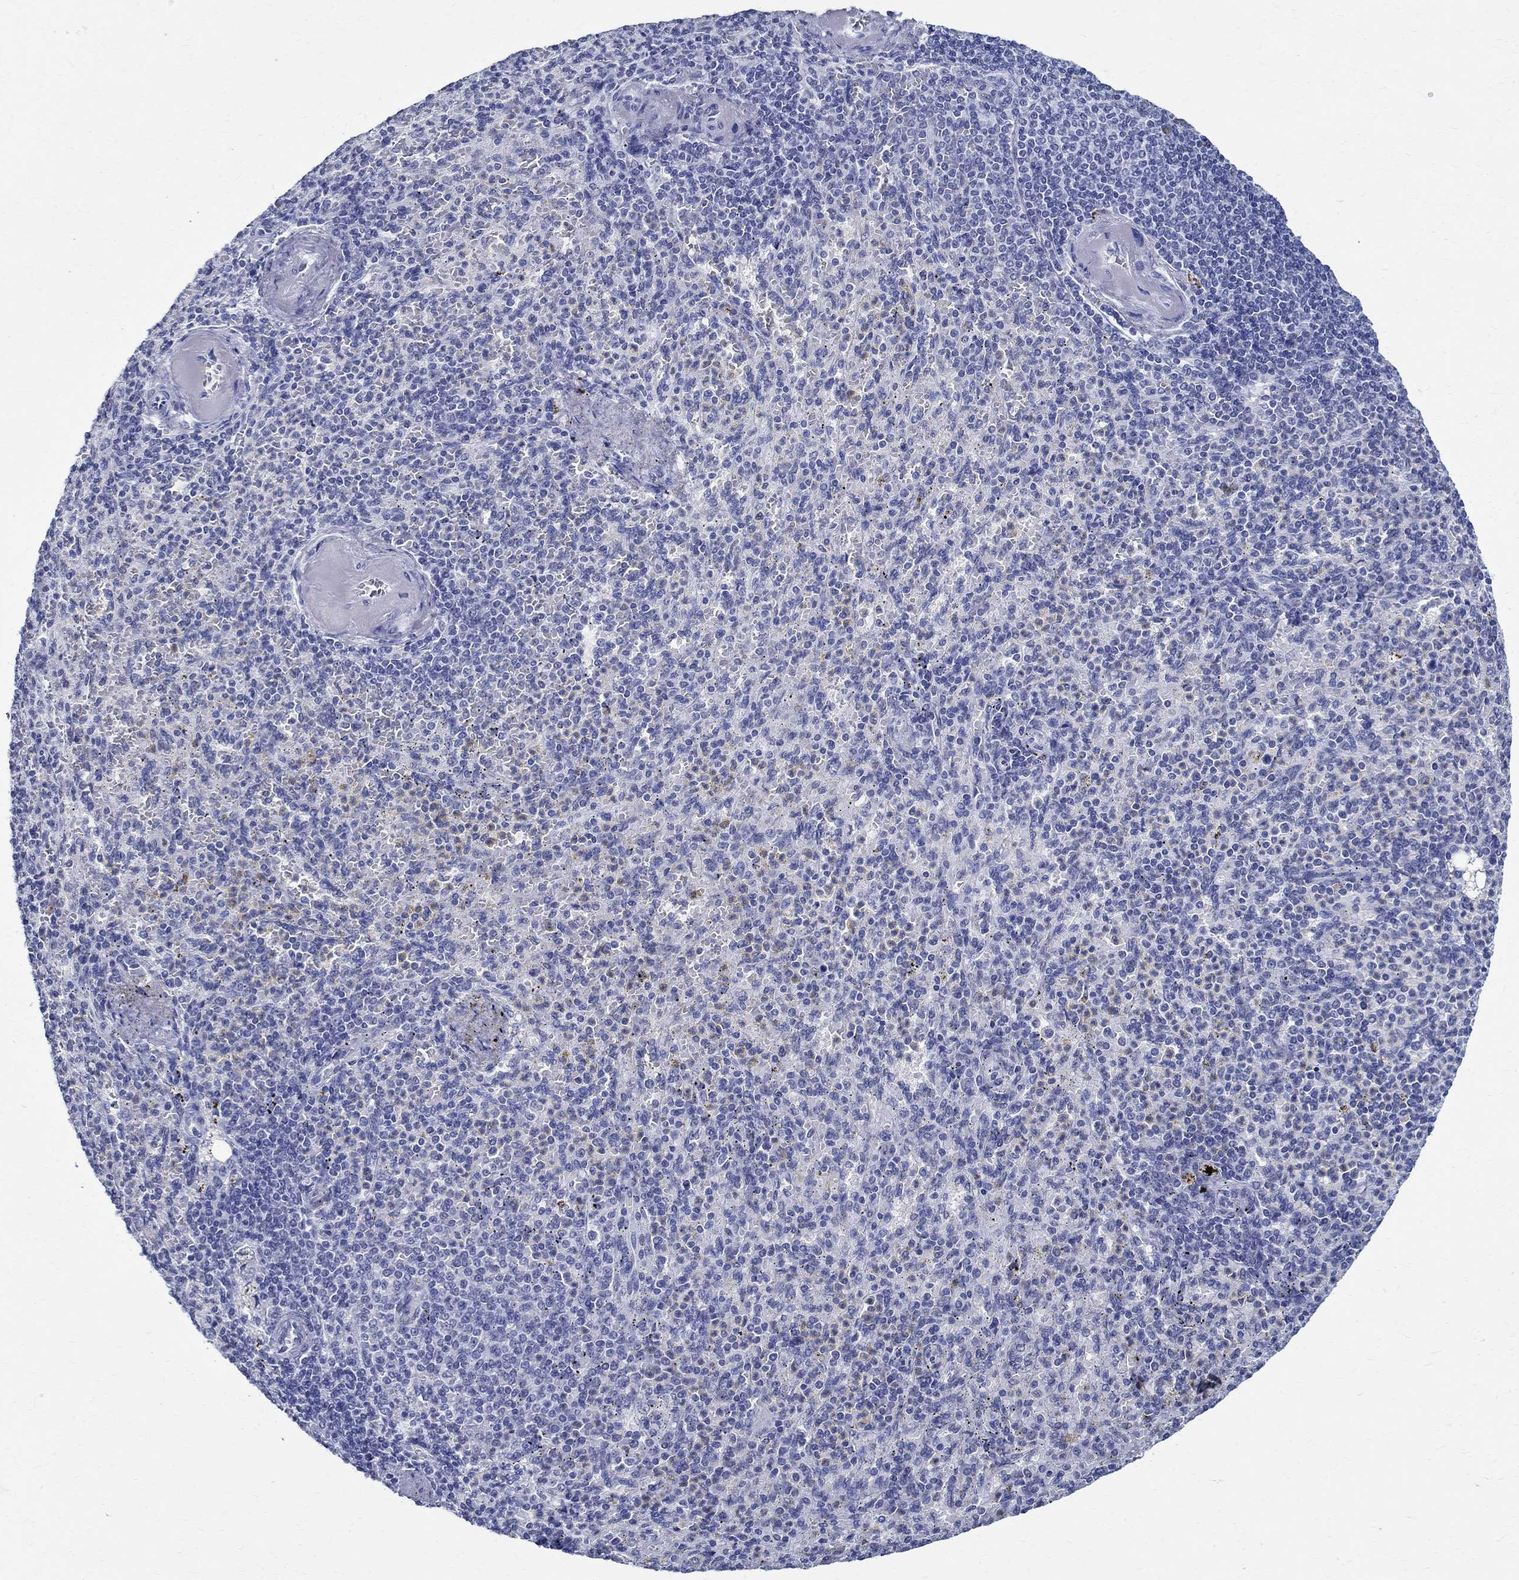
{"staining": {"intensity": "negative", "quantity": "none", "location": "none"}, "tissue": "spleen", "cell_type": "Cells in red pulp", "image_type": "normal", "snomed": [{"axis": "morphology", "description": "Normal tissue, NOS"}, {"axis": "topography", "description": "Spleen"}], "caption": "Cells in red pulp are negative for brown protein staining in benign spleen. The staining is performed using DAB (3,3'-diaminobenzidine) brown chromogen with nuclei counter-stained in using hematoxylin.", "gene": "TSPAN16", "patient": {"sex": "female", "age": 74}}